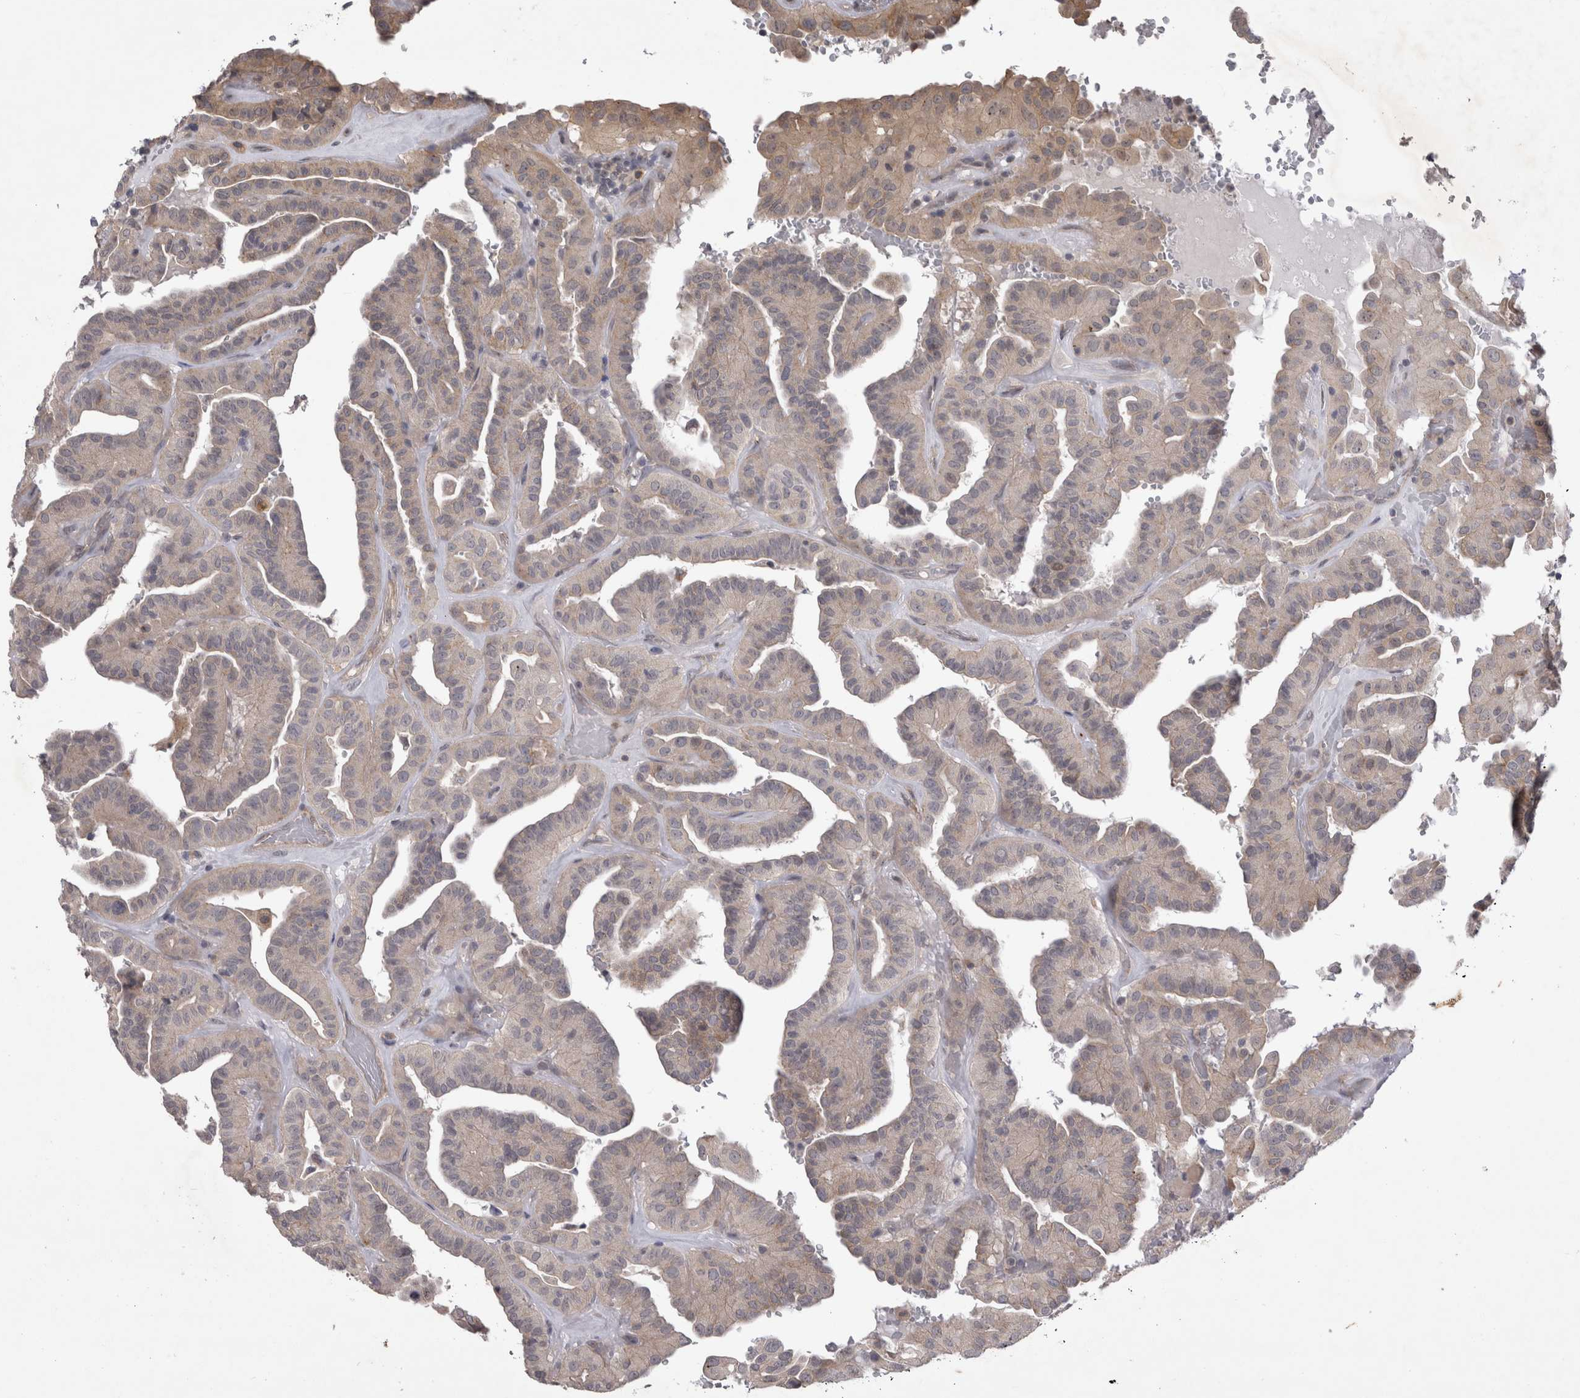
{"staining": {"intensity": "weak", "quantity": "<25%", "location": "cytoplasmic/membranous"}, "tissue": "thyroid cancer", "cell_type": "Tumor cells", "image_type": "cancer", "snomed": [{"axis": "morphology", "description": "Papillary adenocarcinoma, NOS"}, {"axis": "topography", "description": "Thyroid gland"}], "caption": "High magnification brightfield microscopy of thyroid papillary adenocarcinoma stained with DAB (3,3'-diaminobenzidine) (brown) and counterstained with hematoxylin (blue): tumor cells show no significant expression.", "gene": "CTBS", "patient": {"sex": "male", "age": 77}}